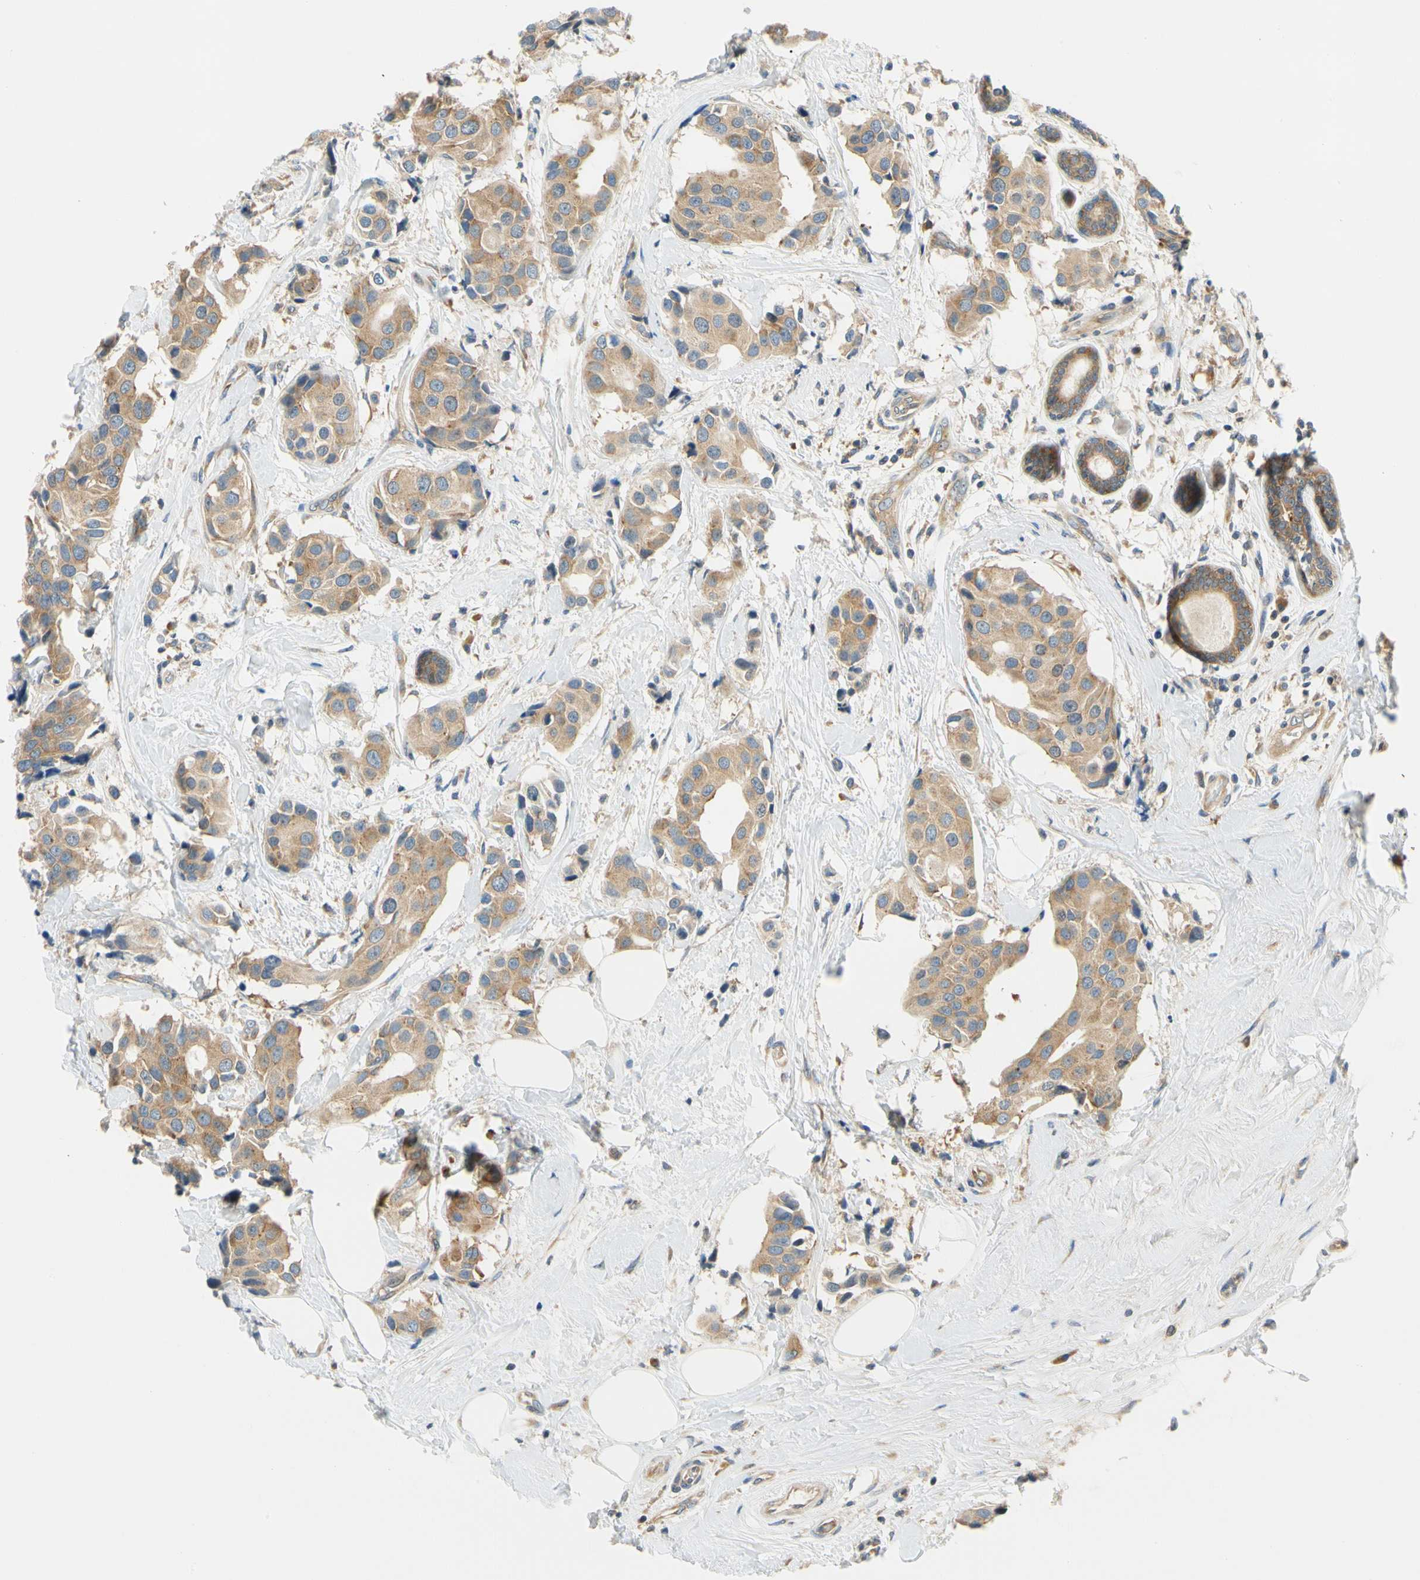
{"staining": {"intensity": "weak", "quantity": ">75%", "location": "cytoplasmic/membranous"}, "tissue": "breast cancer", "cell_type": "Tumor cells", "image_type": "cancer", "snomed": [{"axis": "morphology", "description": "Normal tissue, NOS"}, {"axis": "morphology", "description": "Duct carcinoma"}, {"axis": "topography", "description": "Breast"}], "caption": "Immunohistochemical staining of human breast invasive ductal carcinoma exhibits weak cytoplasmic/membranous protein expression in approximately >75% of tumor cells. The protein is stained brown, and the nuclei are stained in blue (DAB (3,3'-diaminobenzidine) IHC with brightfield microscopy, high magnification).", "gene": "LRRC47", "patient": {"sex": "female", "age": 39}}